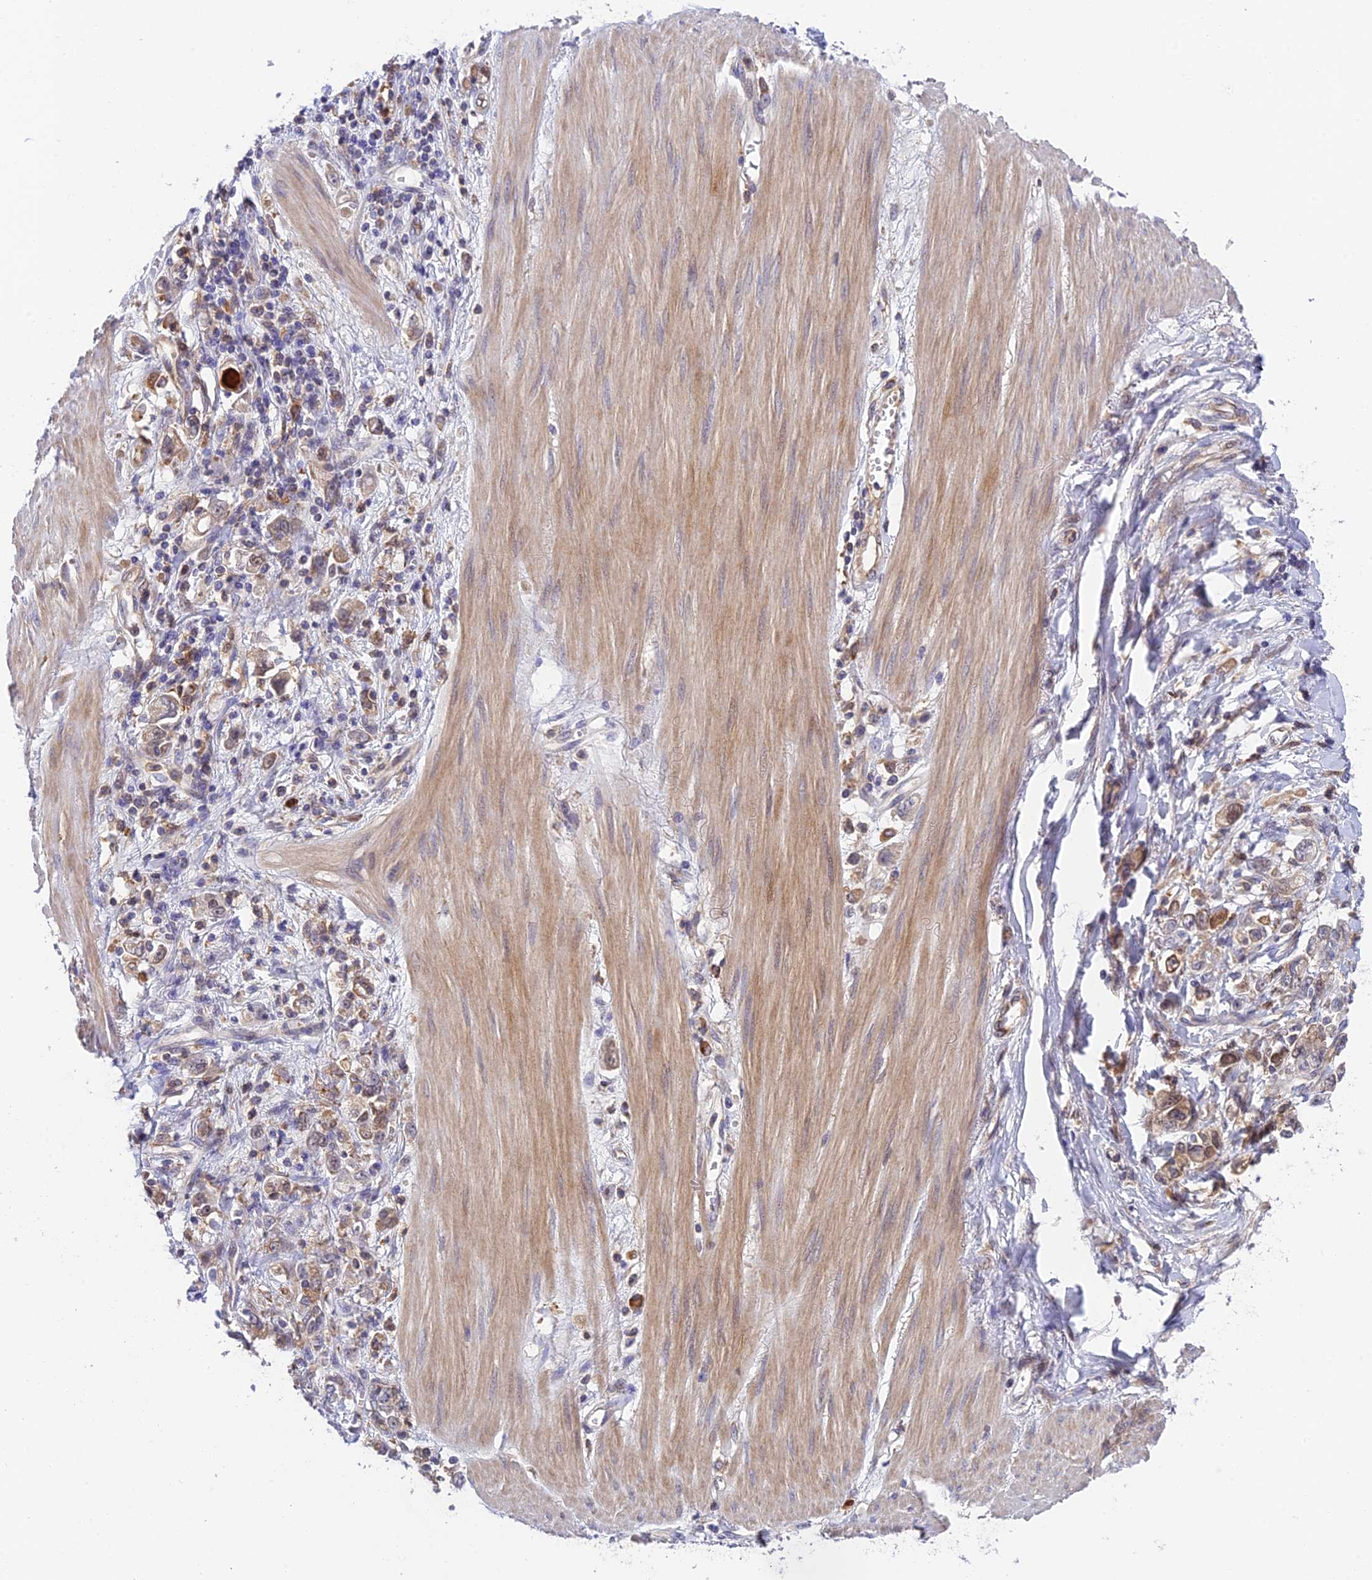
{"staining": {"intensity": "weak", "quantity": "25%-75%", "location": "cytoplasmic/membranous"}, "tissue": "stomach cancer", "cell_type": "Tumor cells", "image_type": "cancer", "snomed": [{"axis": "morphology", "description": "Adenocarcinoma, NOS"}, {"axis": "topography", "description": "Stomach"}], "caption": "Stomach cancer (adenocarcinoma) was stained to show a protein in brown. There is low levels of weak cytoplasmic/membranous staining in approximately 25%-75% of tumor cells.", "gene": "IPO5", "patient": {"sex": "female", "age": 76}}